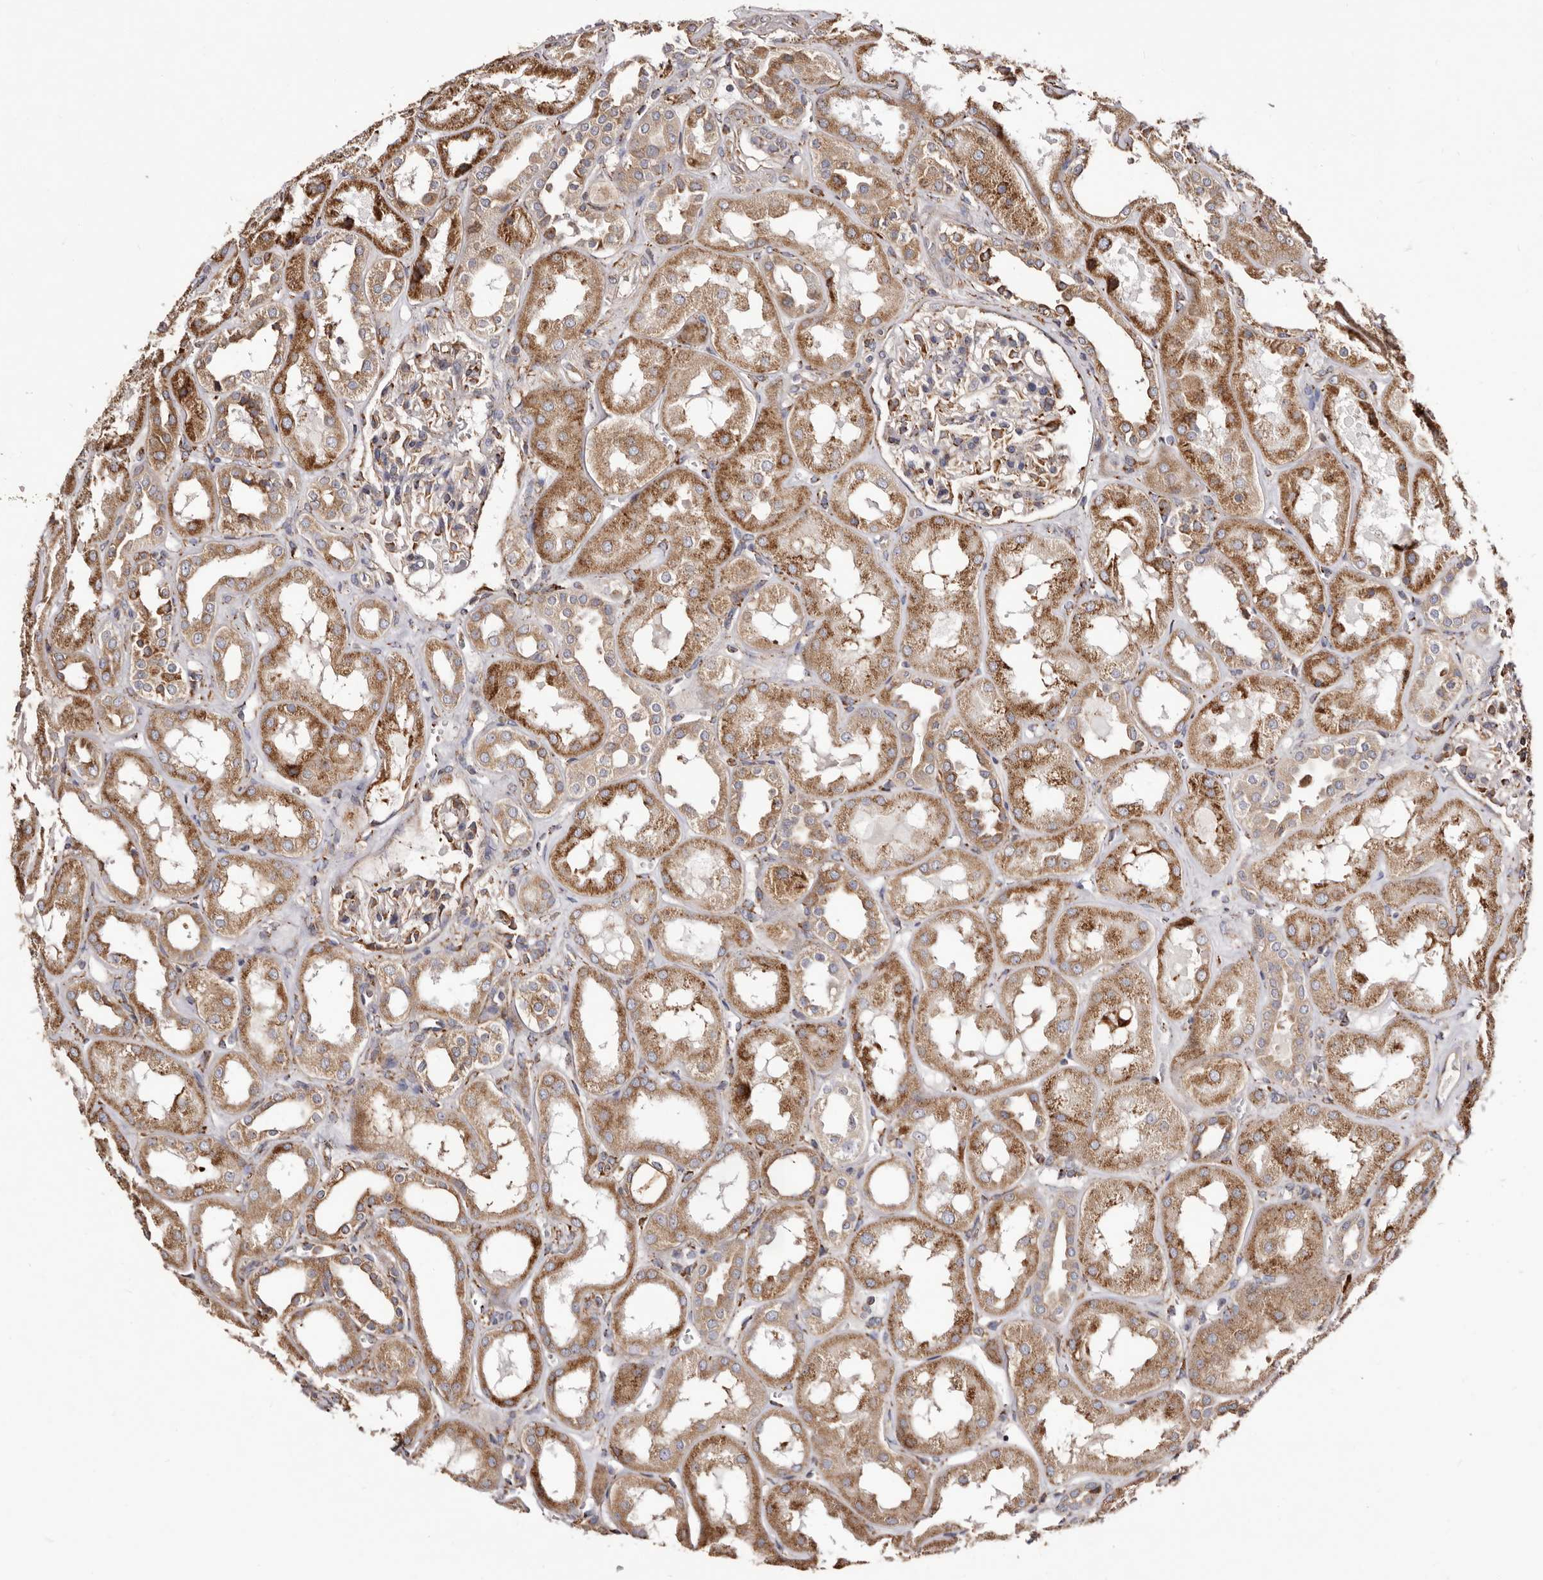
{"staining": {"intensity": "moderate", "quantity": "25%-75%", "location": "cytoplasmic/membranous"}, "tissue": "kidney", "cell_type": "Cells in glomeruli", "image_type": "normal", "snomed": [{"axis": "morphology", "description": "Normal tissue, NOS"}, {"axis": "topography", "description": "Kidney"}], "caption": "Moderate cytoplasmic/membranous positivity for a protein is seen in approximately 25%-75% of cells in glomeruli of unremarkable kidney using immunohistochemistry.", "gene": "ACBD6", "patient": {"sex": "male", "age": 70}}